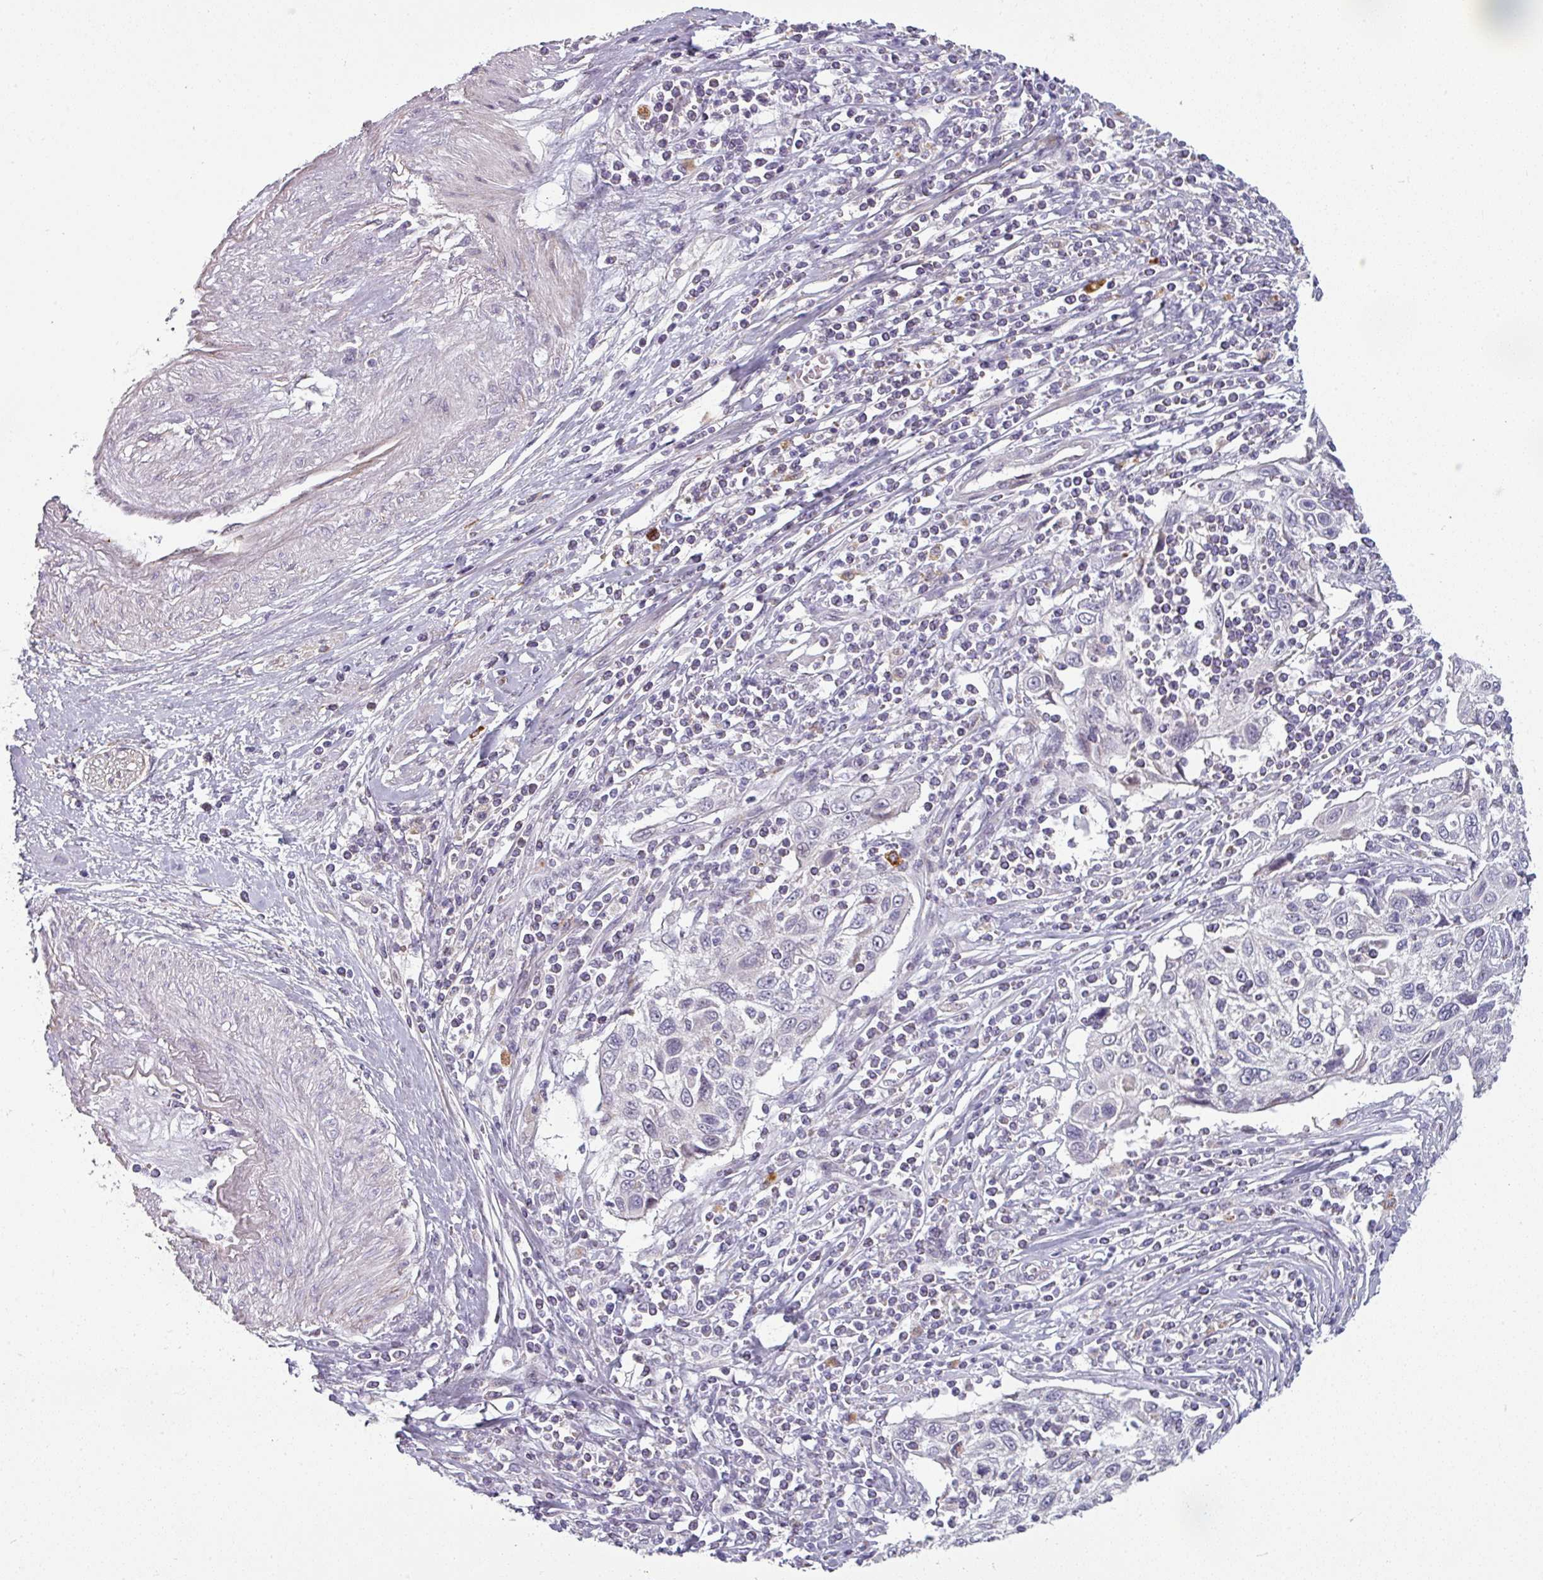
{"staining": {"intensity": "negative", "quantity": "none", "location": "none"}, "tissue": "cervical cancer", "cell_type": "Tumor cells", "image_type": "cancer", "snomed": [{"axis": "morphology", "description": "Squamous cell carcinoma, NOS"}, {"axis": "topography", "description": "Cervix"}], "caption": "Protein analysis of cervical squamous cell carcinoma shows no significant staining in tumor cells. The staining is performed using DAB (3,3'-diaminobenzidine) brown chromogen with nuclei counter-stained in using hematoxylin.", "gene": "C2orf16", "patient": {"sex": "female", "age": 70}}